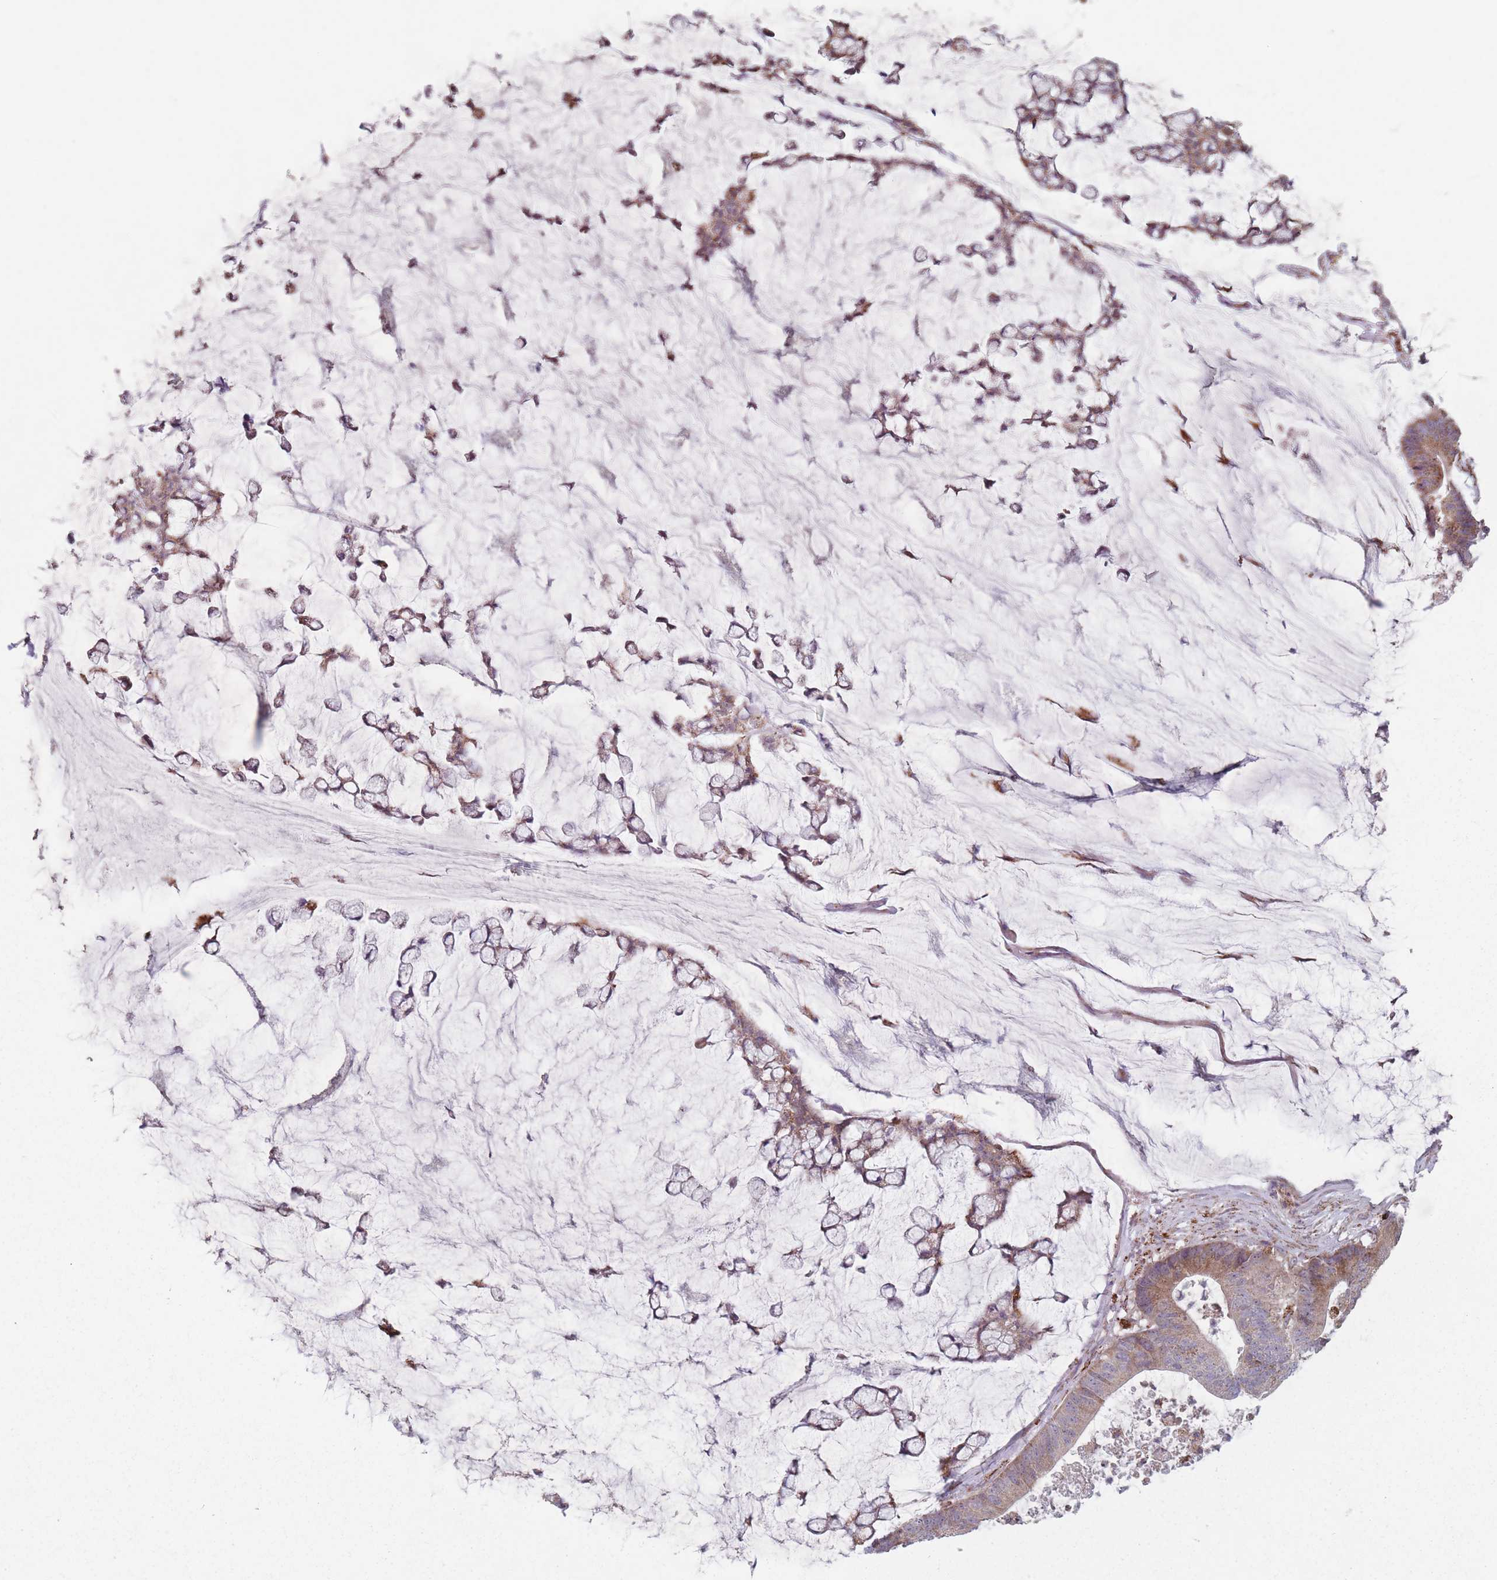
{"staining": {"intensity": "weak", "quantity": "25%-75%", "location": "cytoplasmic/membranous"}, "tissue": "colorectal cancer", "cell_type": "Tumor cells", "image_type": "cancer", "snomed": [{"axis": "morphology", "description": "Adenocarcinoma, NOS"}, {"axis": "topography", "description": "Colon"}], "caption": "A photomicrograph showing weak cytoplasmic/membranous positivity in approximately 25%-75% of tumor cells in colorectal cancer (adenocarcinoma), as visualized by brown immunohistochemical staining.", "gene": "OR10Q1", "patient": {"sex": "female", "age": 84}}